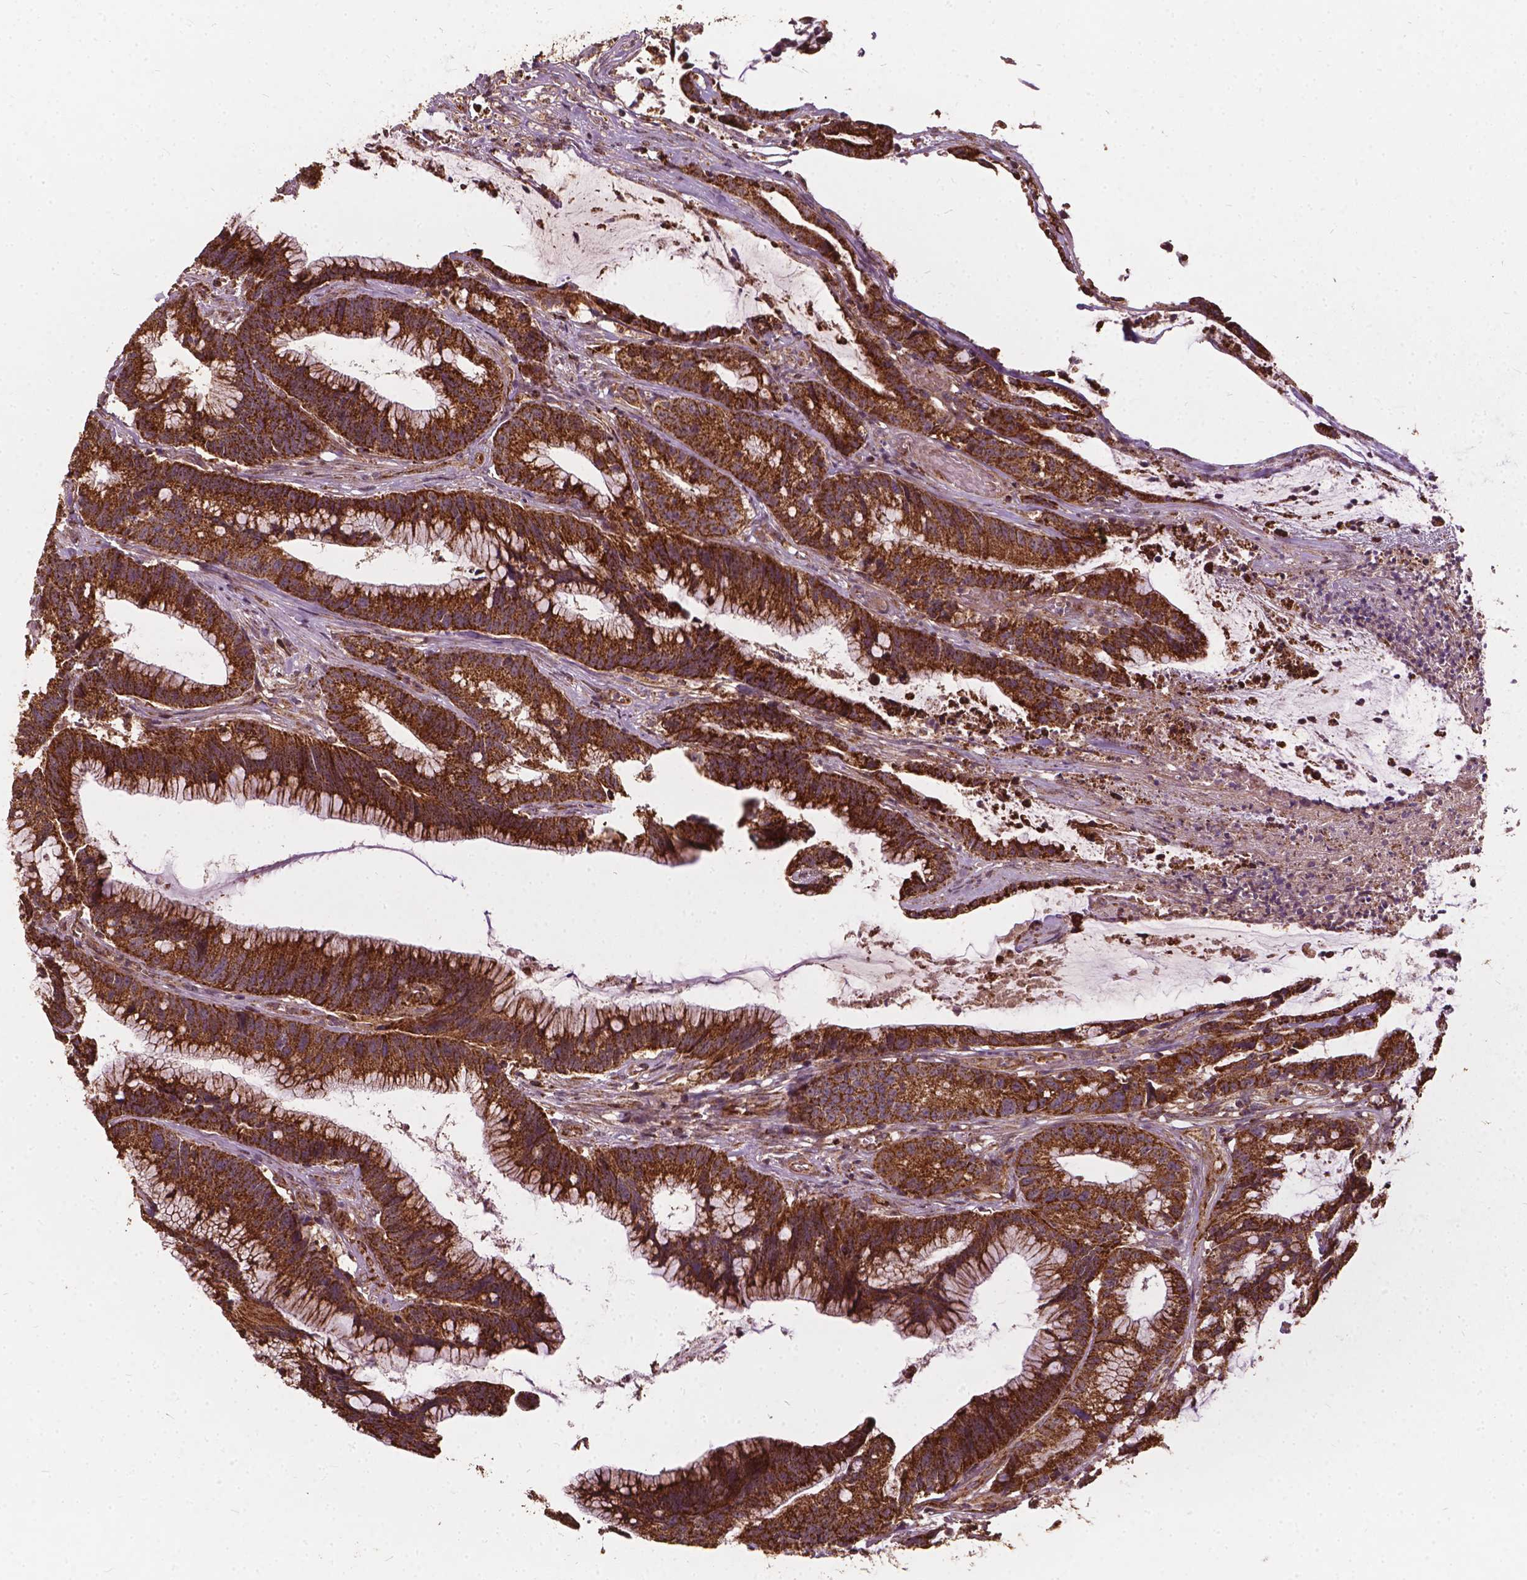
{"staining": {"intensity": "strong", "quantity": ">75%", "location": "cytoplasmic/membranous"}, "tissue": "colorectal cancer", "cell_type": "Tumor cells", "image_type": "cancer", "snomed": [{"axis": "morphology", "description": "Adenocarcinoma, NOS"}, {"axis": "topography", "description": "Colon"}], "caption": "About >75% of tumor cells in human colorectal adenocarcinoma display strong cytoplasmic/membranous protein expression as visualized by brown immunohistochemical staining.", "gene": "UBXN2A", "patient": {"sex": "female", "age": 78}}